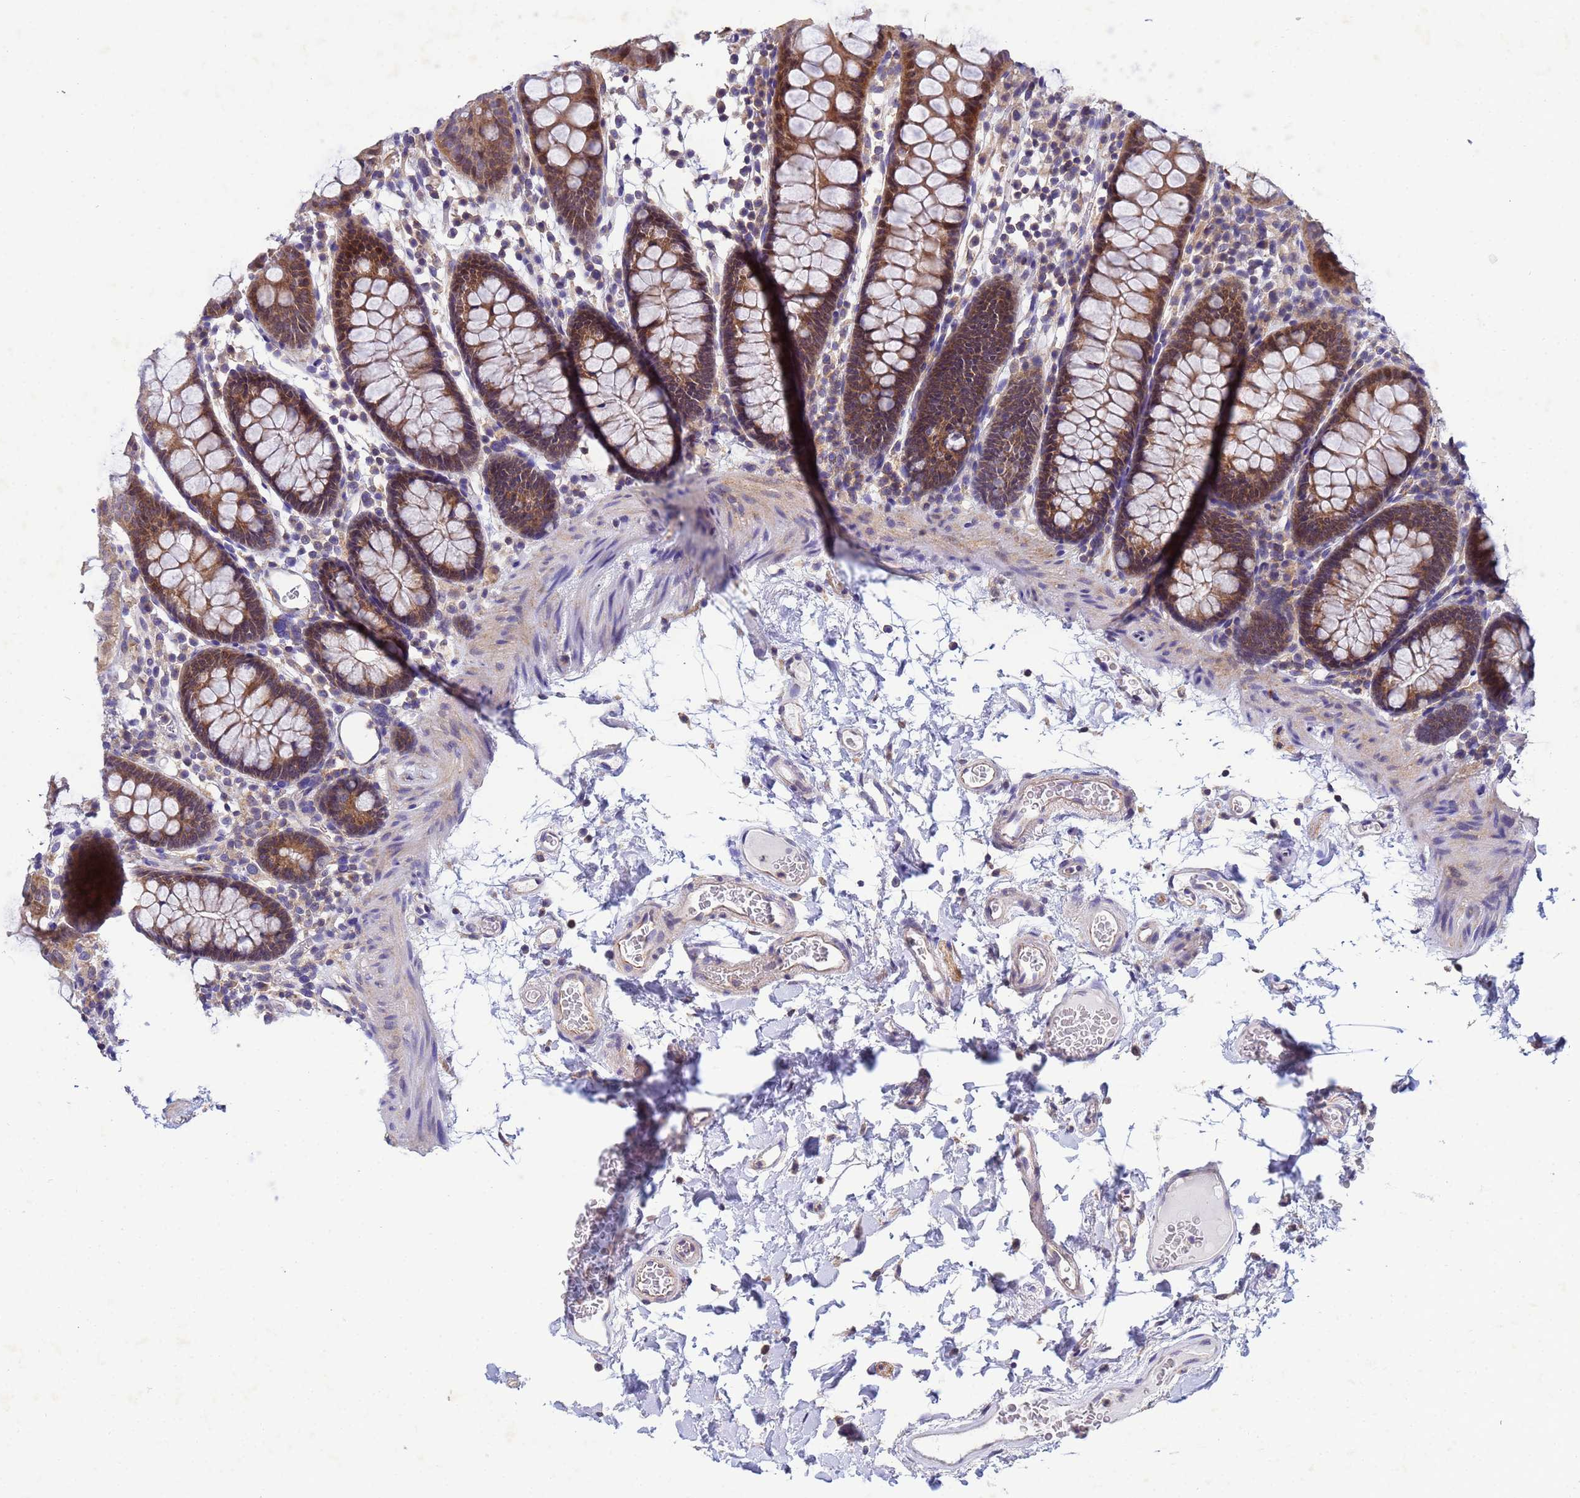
{"staining": {"intensity": "weak", "quantity": "25%-75%", "location": "cytoplasmic/membranous"}, "tissue": "colon", "cell_type": "Endothelial cells", "image_type": "normal", "snomed": [{"axis": "morphology", "description": "Normal tissue, NOS"}, {"axis": "topography", "description": "Colon"}], "caption": "A low amount of weak cytoplasmic/membranous expression is present in about 25%-75% of endothelial cells in unremarkable colon.", "gene": "CDC34", "patient": {"sex": "male", "age": 75}}